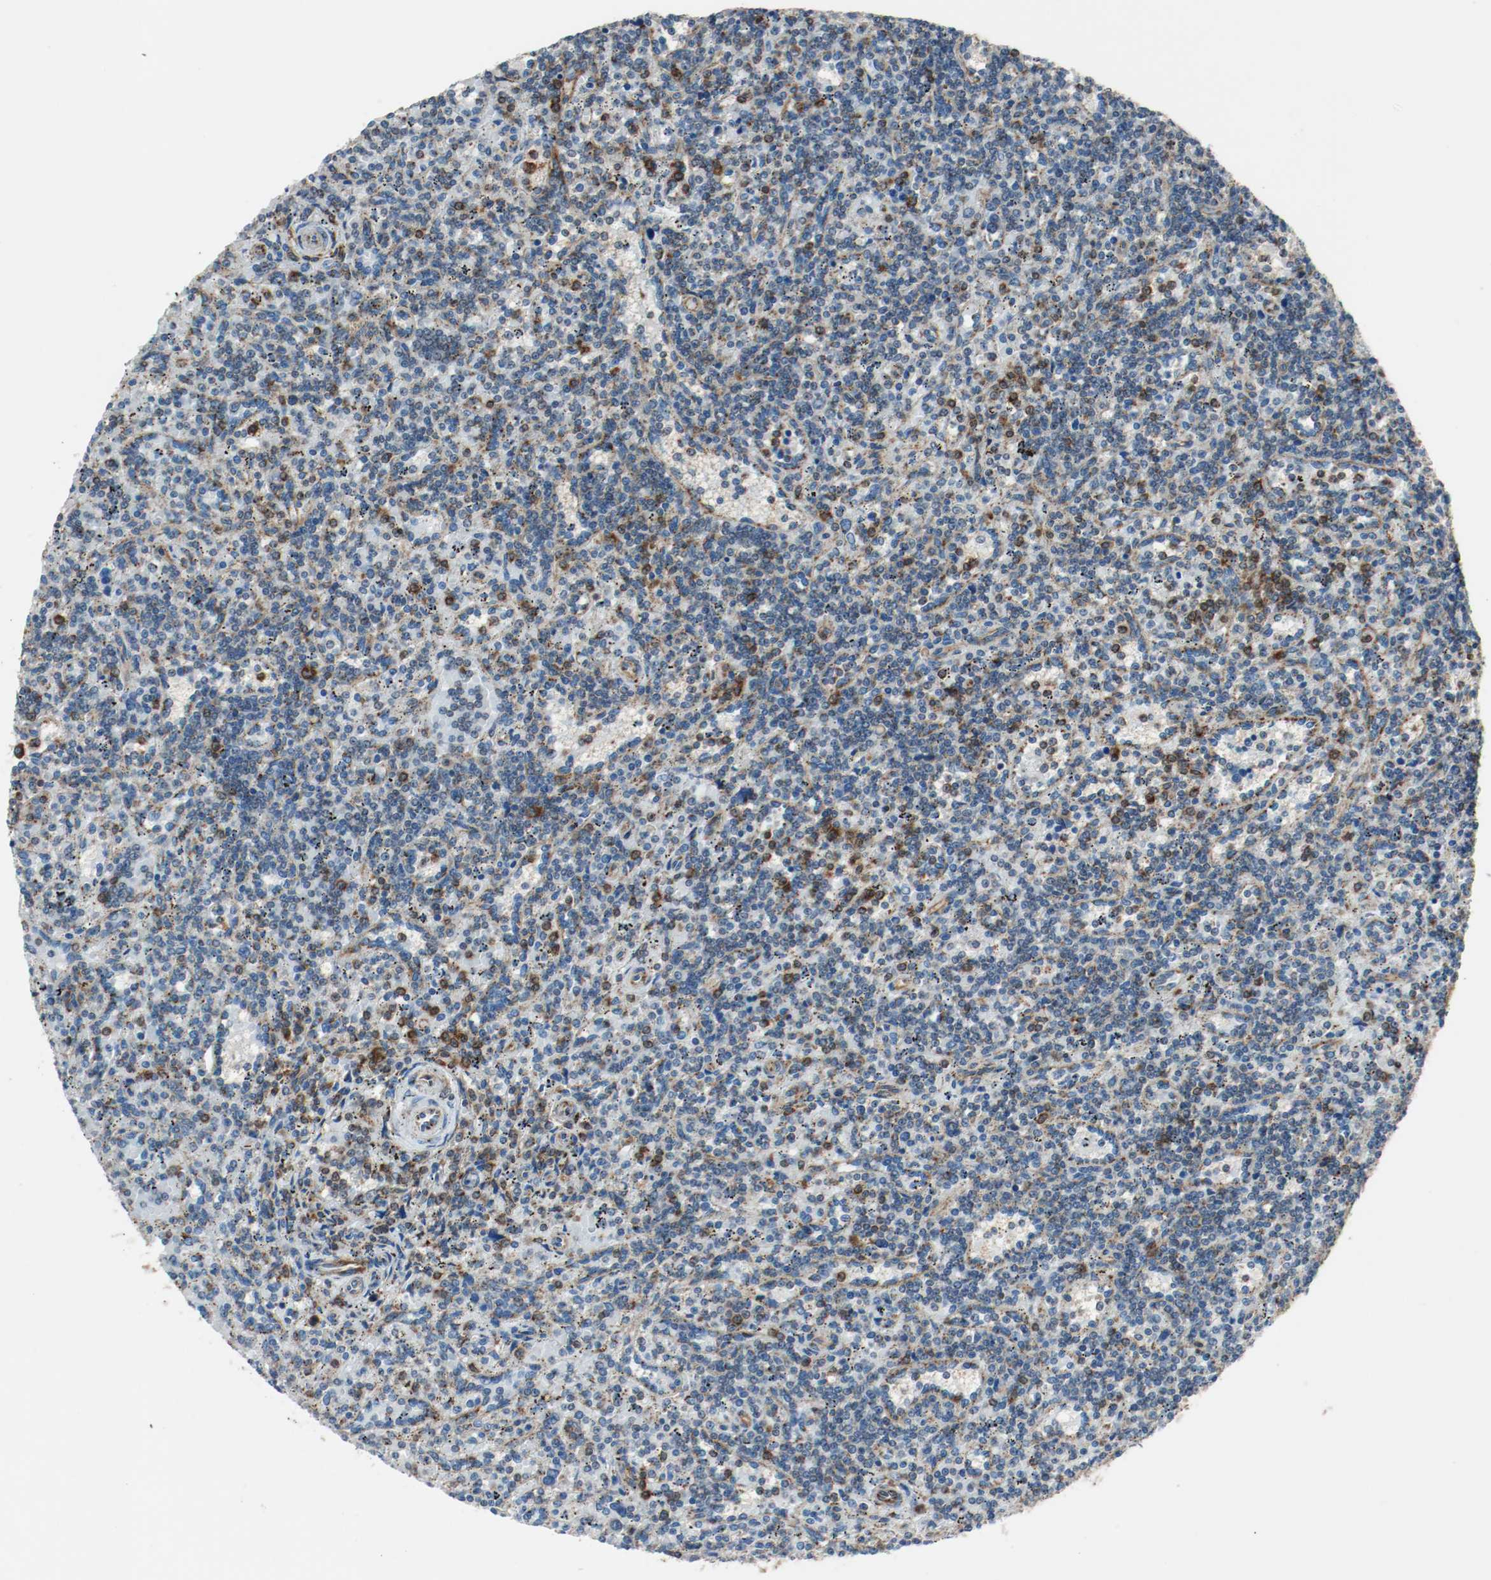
{"staining": {"intensity": "strong", "quantity": "<25%", "location": "cytoplasmic/membranous"}, "tissue": "lymphoma", "cell_type": "Tumor cells", "image_type": "cancer", "snomed": [{"axis": "morphology", "description": "Malignant lymphoma, non-Hodgkin's type, Low grade"}, {"axis": "topography", "description": "Spleen"}], "caption": "An image showing strong cytoplasmic/membranous positivity in about <25% of tumor cells in low-grade malignant lymphoma, non-Hodgkin's type, as visualized by brown immunohistochemical staining.", "gene": "PLCG1", "patient": {"sex": "male", "age": 73}}